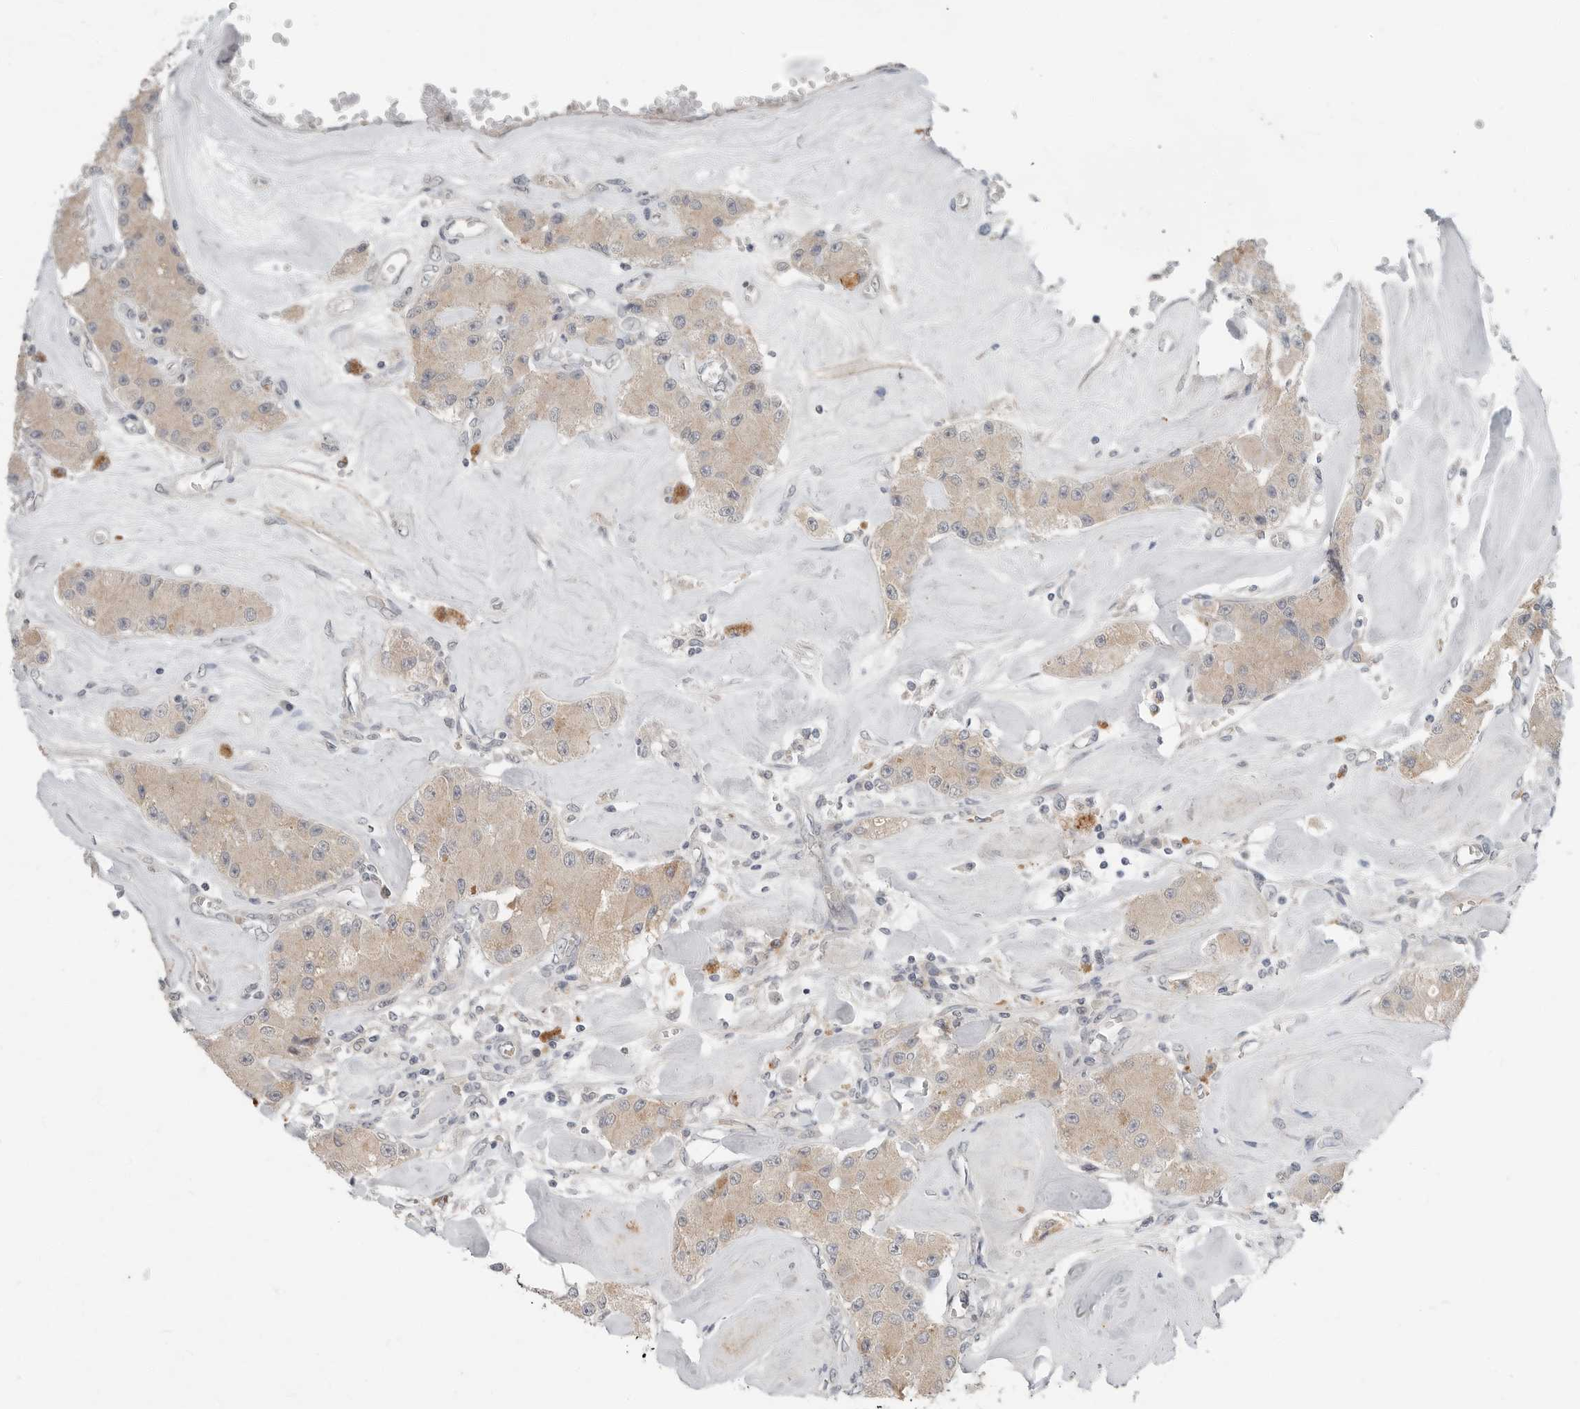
{"staining": {"intensity": "weak", "quantity": ">75%", "location": "cytoplasmic/membranous"}, "tissue": "carcinoid", "cell_type": "Tumor cells", "image_type": "cancer", "snomed": [{"axis": "morphology", "description": "Carcinoid, malignant, NOS"}, {"axis": "topography", "description": "Pancreas"}], "caption": "The micrograph shows immunohistochemical staining of carcinoid. There is weak cytoplasmic/membranous positivity is identified in approximately >75% of tumor cells. (IHC, brightfield microscopy, high magnification).", "gene": "FCRLB", "patient": {"sex": "male", "age": 41}}